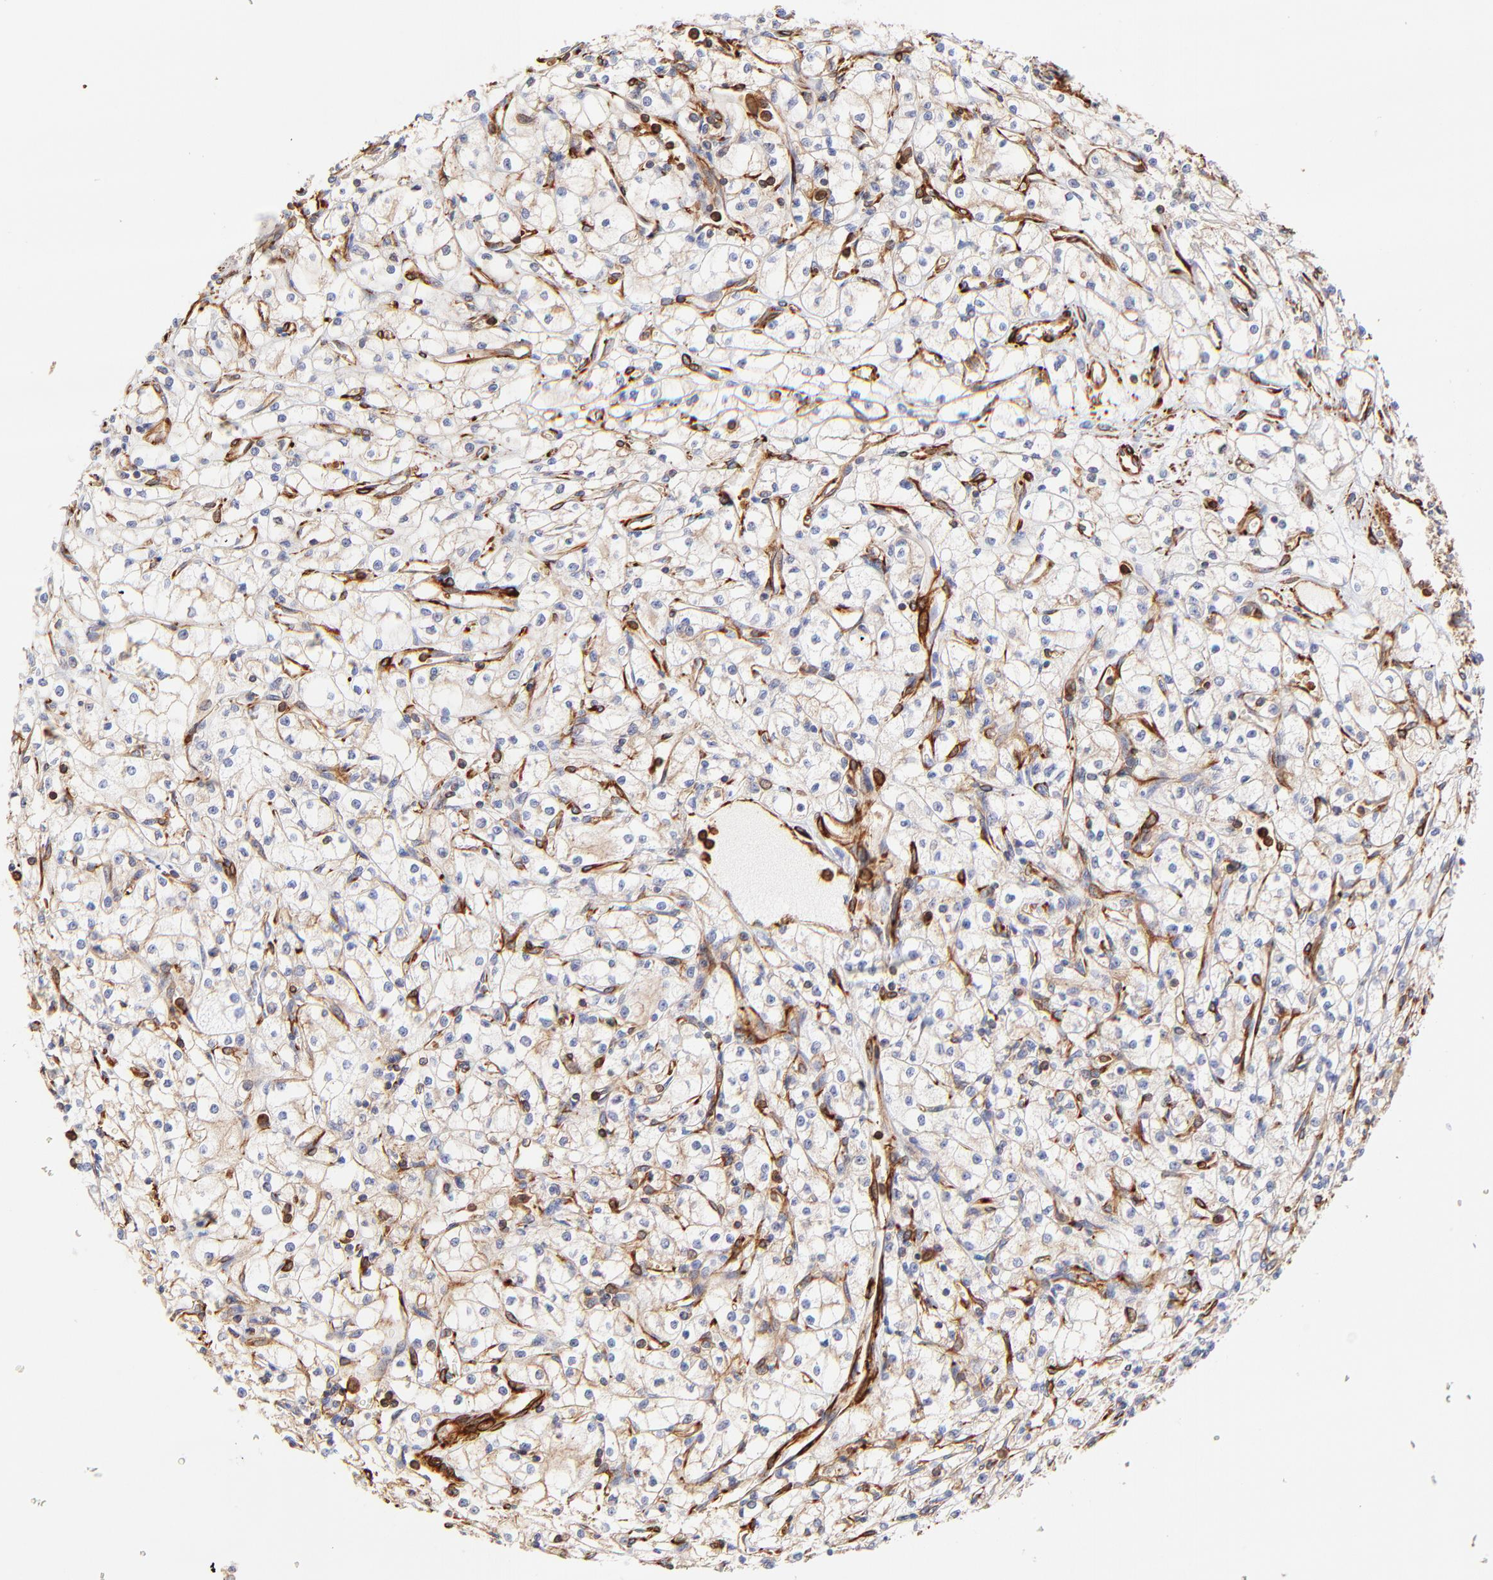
{"staining": {"intensity": "weak", "quantity": ">75%", "location": "cytoplasmic/membranous"}, "tissue": "renal cancer", "cell_type": "Tumor cells", "image_type": "cancer", "snomed": [{"axis": "morphology", "description": "Adenocarcinoma, NOS"}, {"axis": "topography", "description": "Kidney"}], "caption": "Weak cytoplasmic/membranous staining for a protein is seen in about >75% of tumor cells of renal cancer (adenocarcinoma) using immunohistochemistry (IHC).", "gene": "FLNA", "patient": {"sex": "male", "age": 61}}